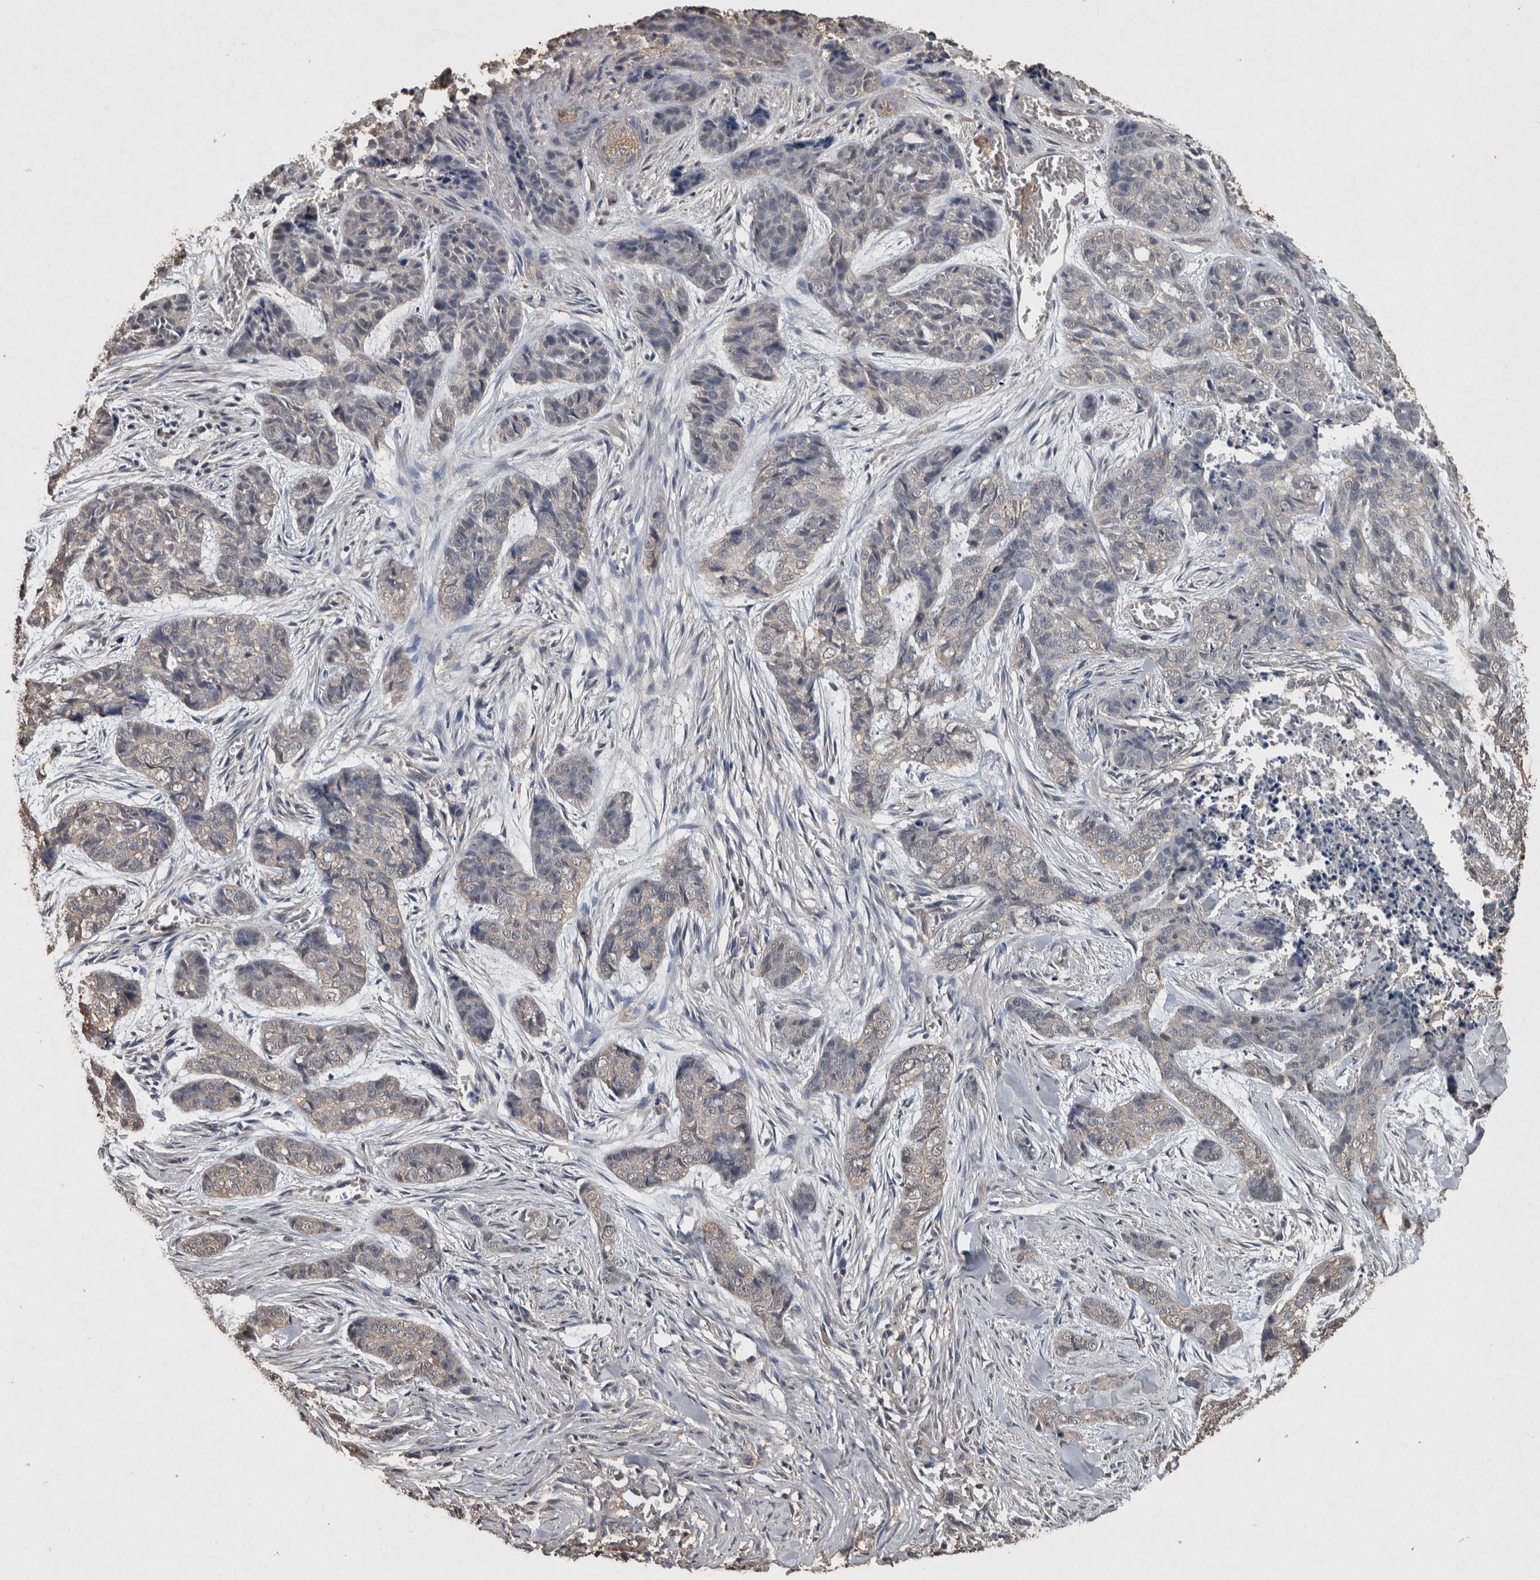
{"staining": {"intensity": "negative", "quantity": "none", "location": "none"}, "tissue": "skin cancer", "cell_type": "Tumor cells", "image_type": "cancer", "snomed": [{"axis": "morphology", "description": "Basal cell carcinoma"}, {"axis": "topography", "description": "Skin"}], "caption": "Basal cell carcinoma (skin) was stained to show a protein in brown. There is no significant staining in tumor cells.", "gene": "FGFRL1", "patient": {"sex": "female", "age": 64}}